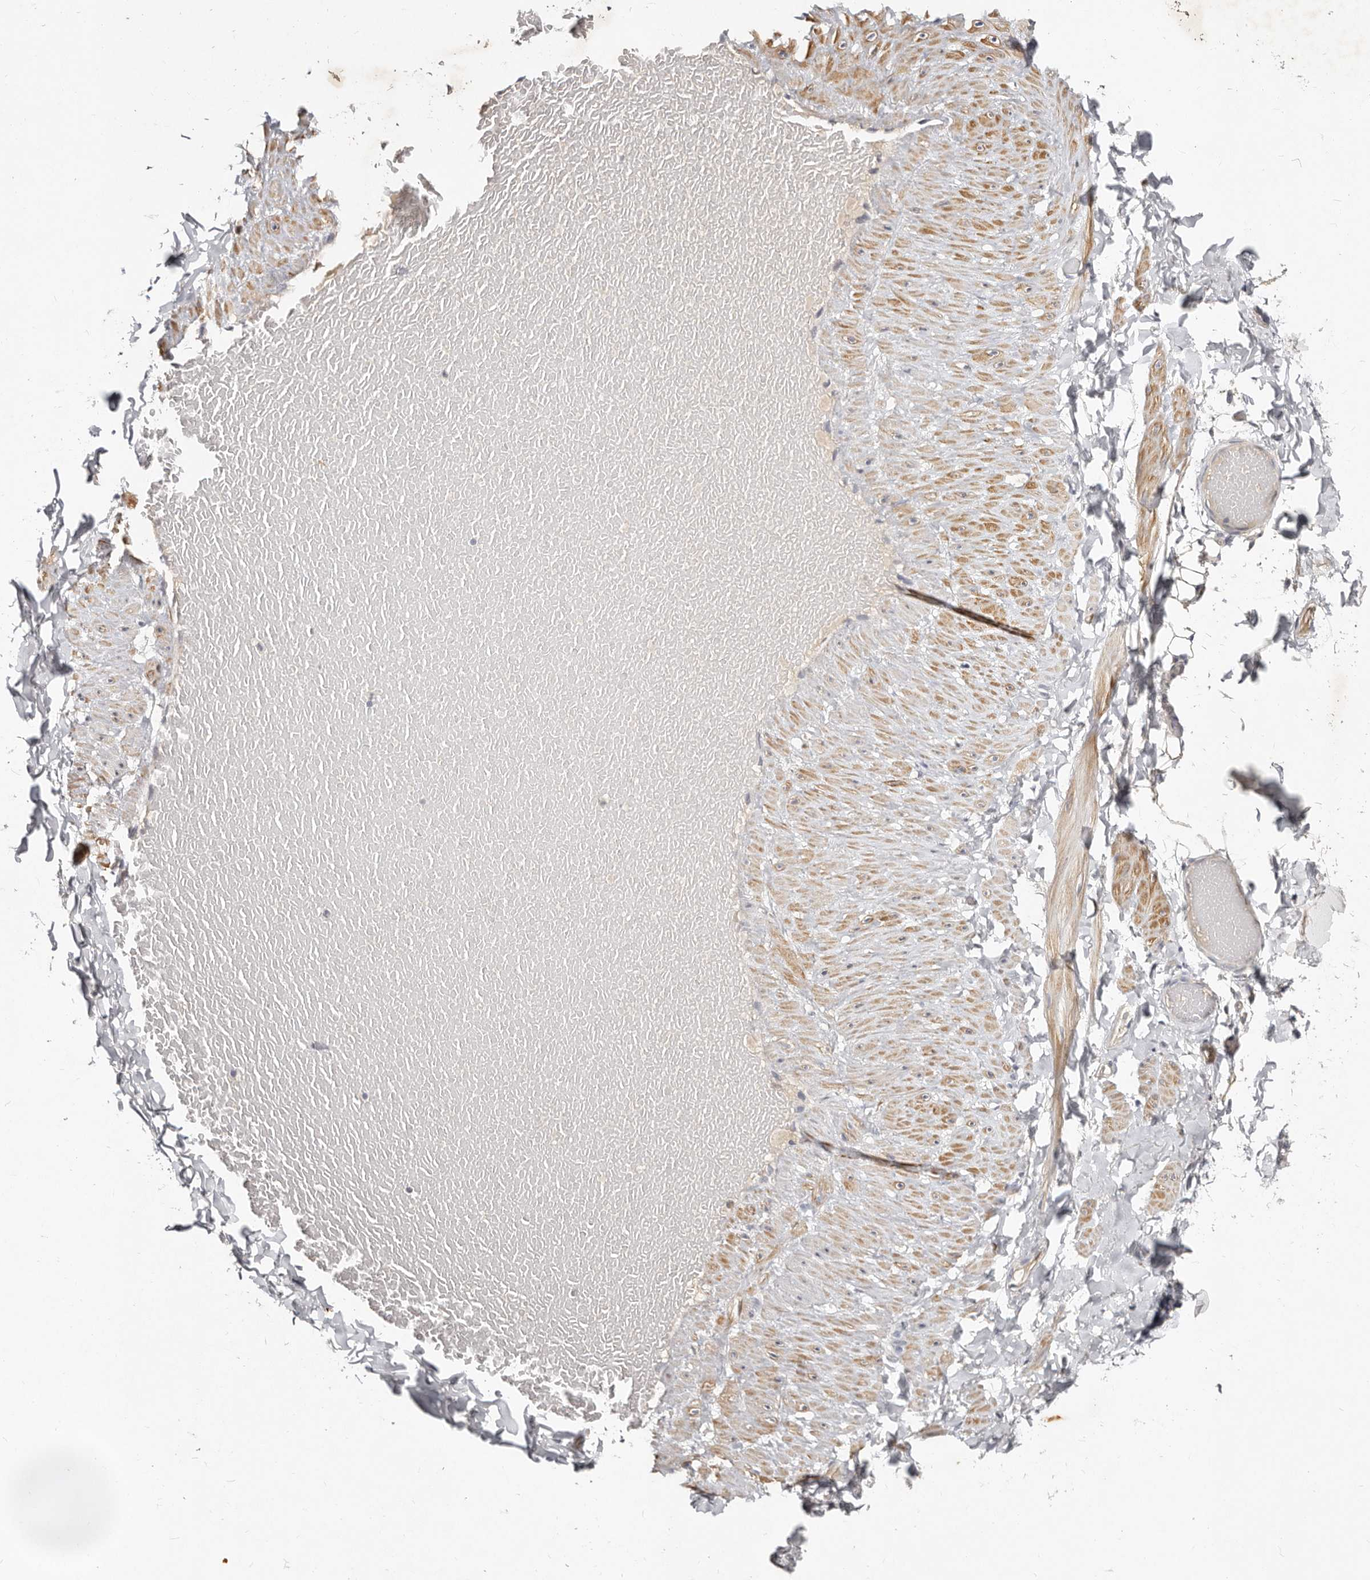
{"staining": {"intensity": "negative", "quantity": "none", "location": "none"}, "tissue": "adipose tissue", "cell_type": "Adipocytes", "image_type": "normal", "snomed": [{"axis": "morphology", "description": "Normal tissue, NOS"}, {"axis": "topography", "description": "Adipose tissue"}, {"axis": "topography", "description": "Vascular tissue"}, {"axis": "topography", "description": "Peripheral nerve tissue"}], "caption": "The immunohistochemistry histopathology image has no significant expression in adipocytes of adipose tissue.", "gene": "MRPS33", "patient": {"sex": "male", "age": 25}}